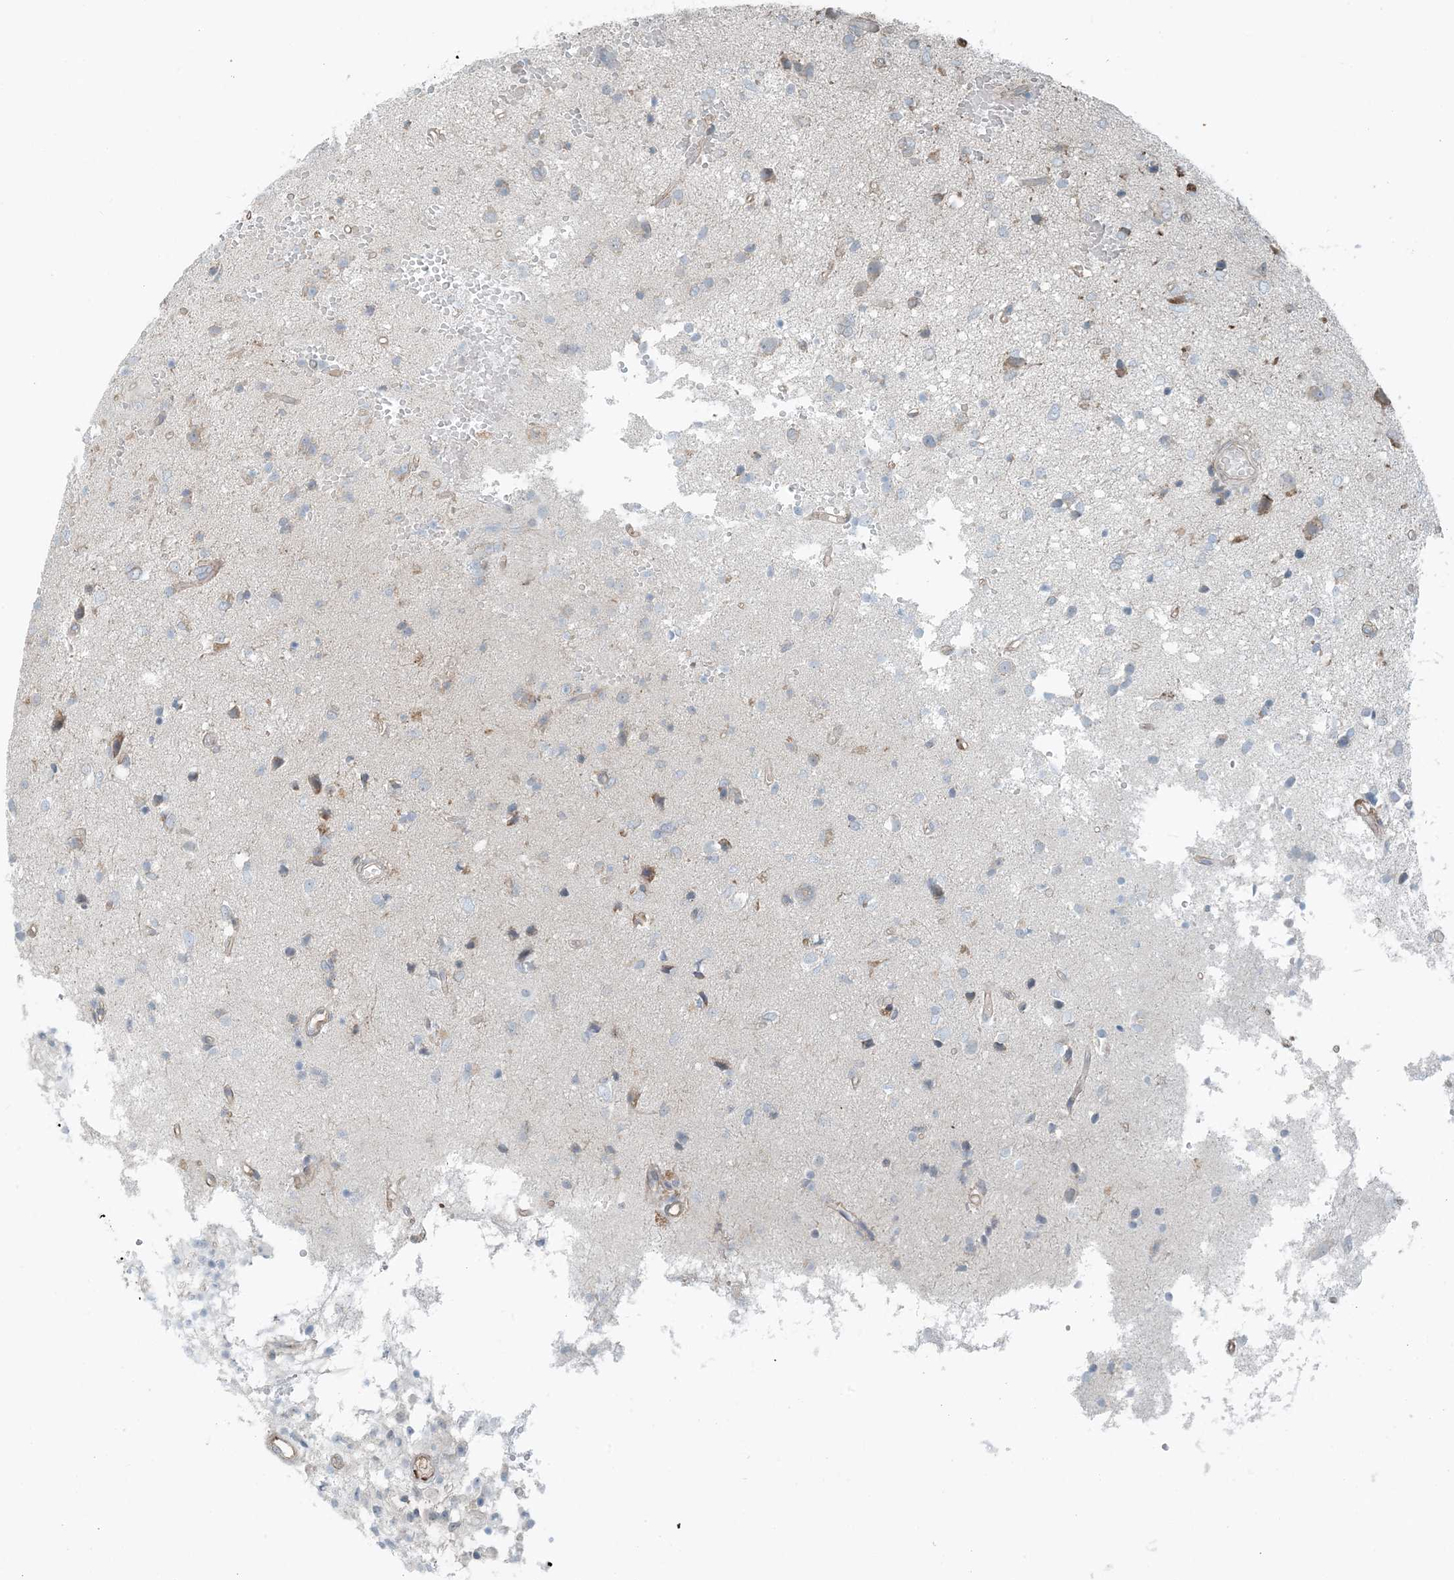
{"staining": {"intensity": "weak", "quantity": "<25%", "location": "cytoplasmic/membranous"}, "tissue": "glioma", "cell_type": "Tumor cells", "image_type": "cancer", "snomed": [{"axis": "morphology", "description": "Glioma, malignant, High grade"}, {"axis": "topography", "description": "Brain"}], "caption": "Photomicrograph shows no protein positivity in tumor cells of glioma tissue. The staining is performed using DAB (3,3'-diaminobenzidine) brown chromogen with nuclei counter-stained in using hematoxylin.", "gene": "CERKL", "patient": {"sex": "female", "age": 59}}